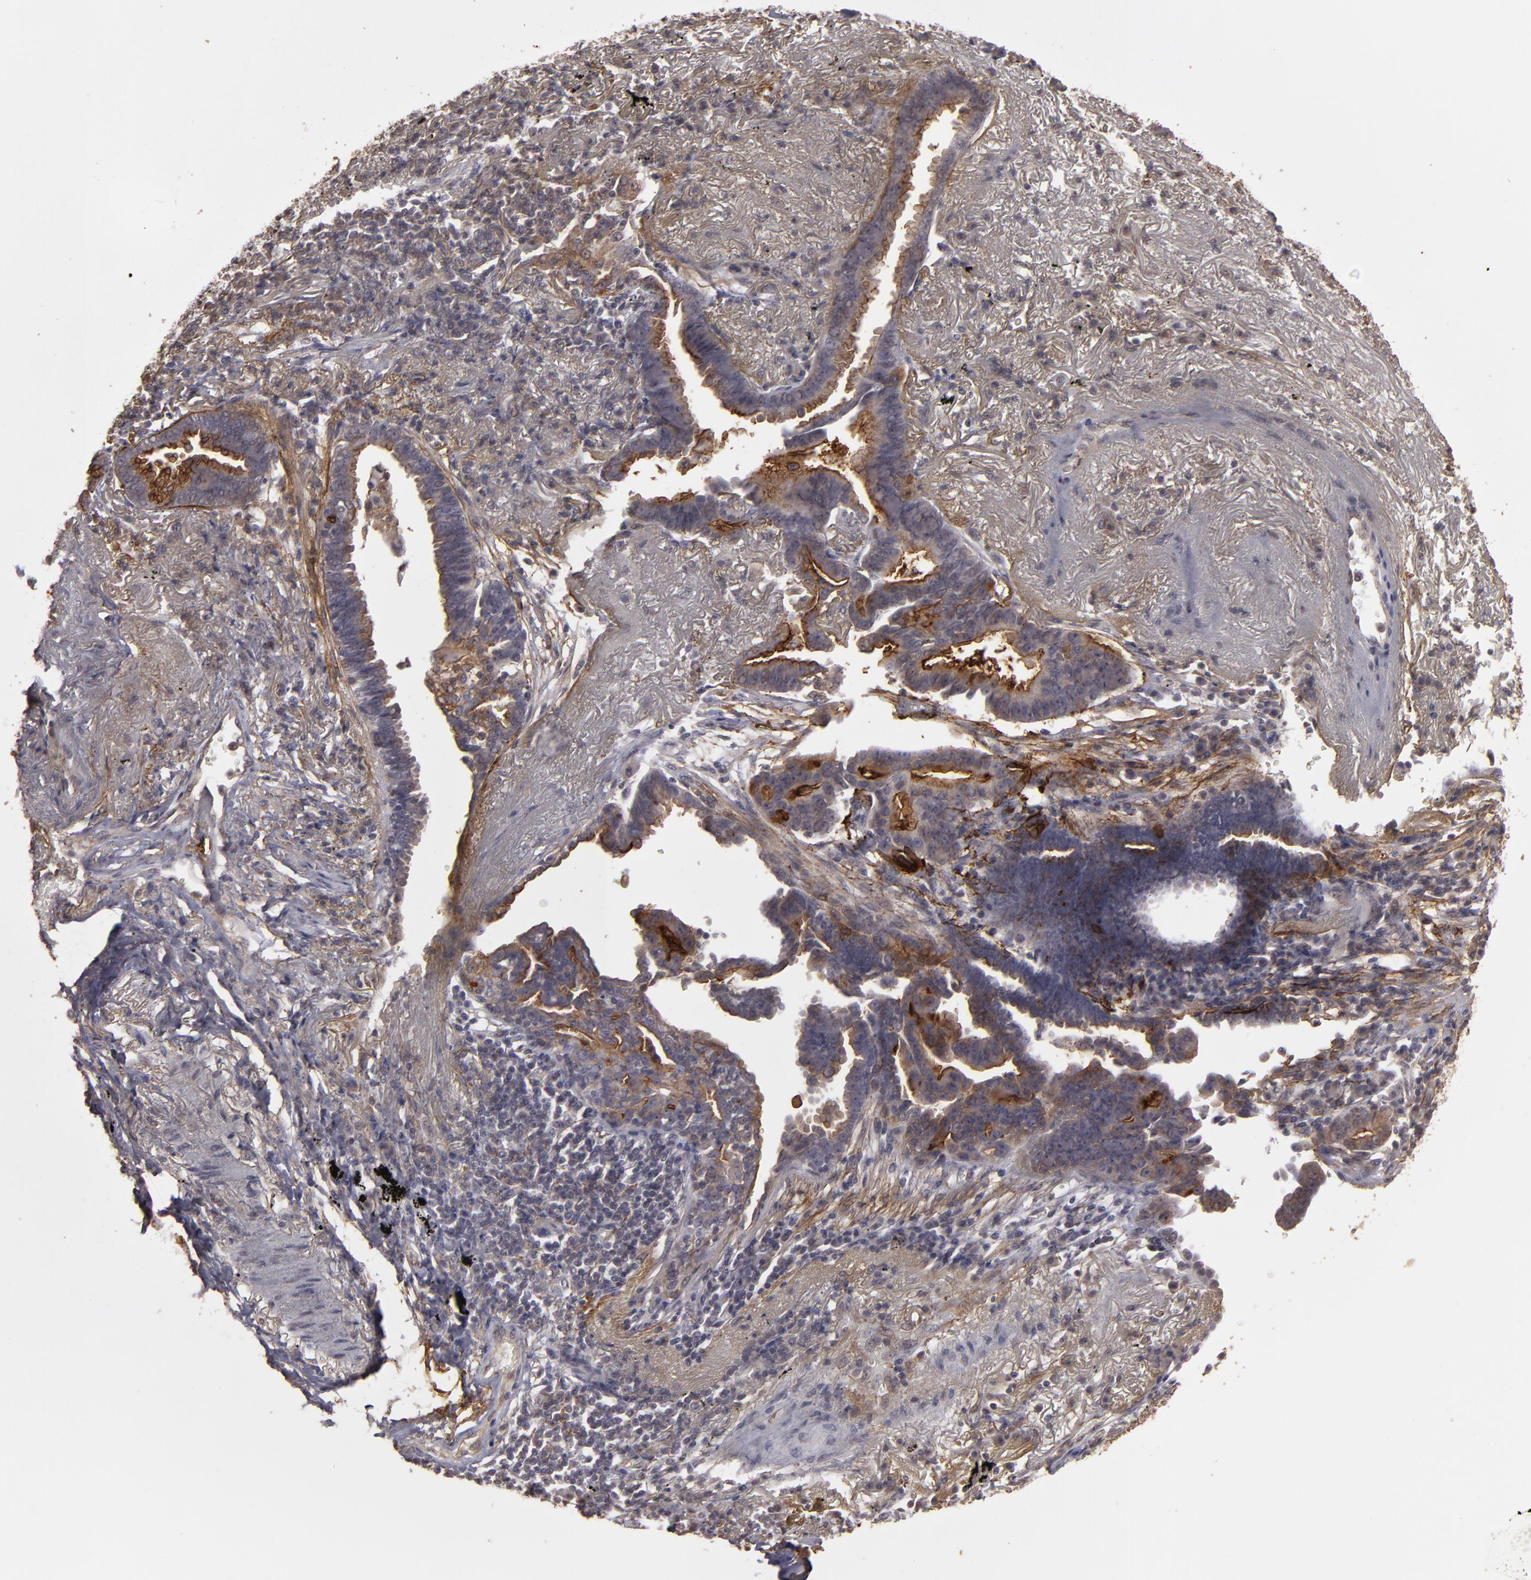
{"staining": {"intensity": "moderate", "quantity": ">75%", "location": "cytoplasmic/membranous"}, "tissue": "lung cancer", "cell_type": "Tumor cells", "image_type": "cancer", "snomed": [{"axis": "morphology", "description": "Adenocarcinoma, NOS"}, {"axis": "topography", "description": "Lung"}], "caption": "Immunohistochemical staining of lung cancer (adenocarcinoma) reveals medium levels of moderate cytoplasmic/membranous protein expression in about >75% of tumor cells.", "gene": "CD55", "patient": {"sex": "female", "age": 64}}